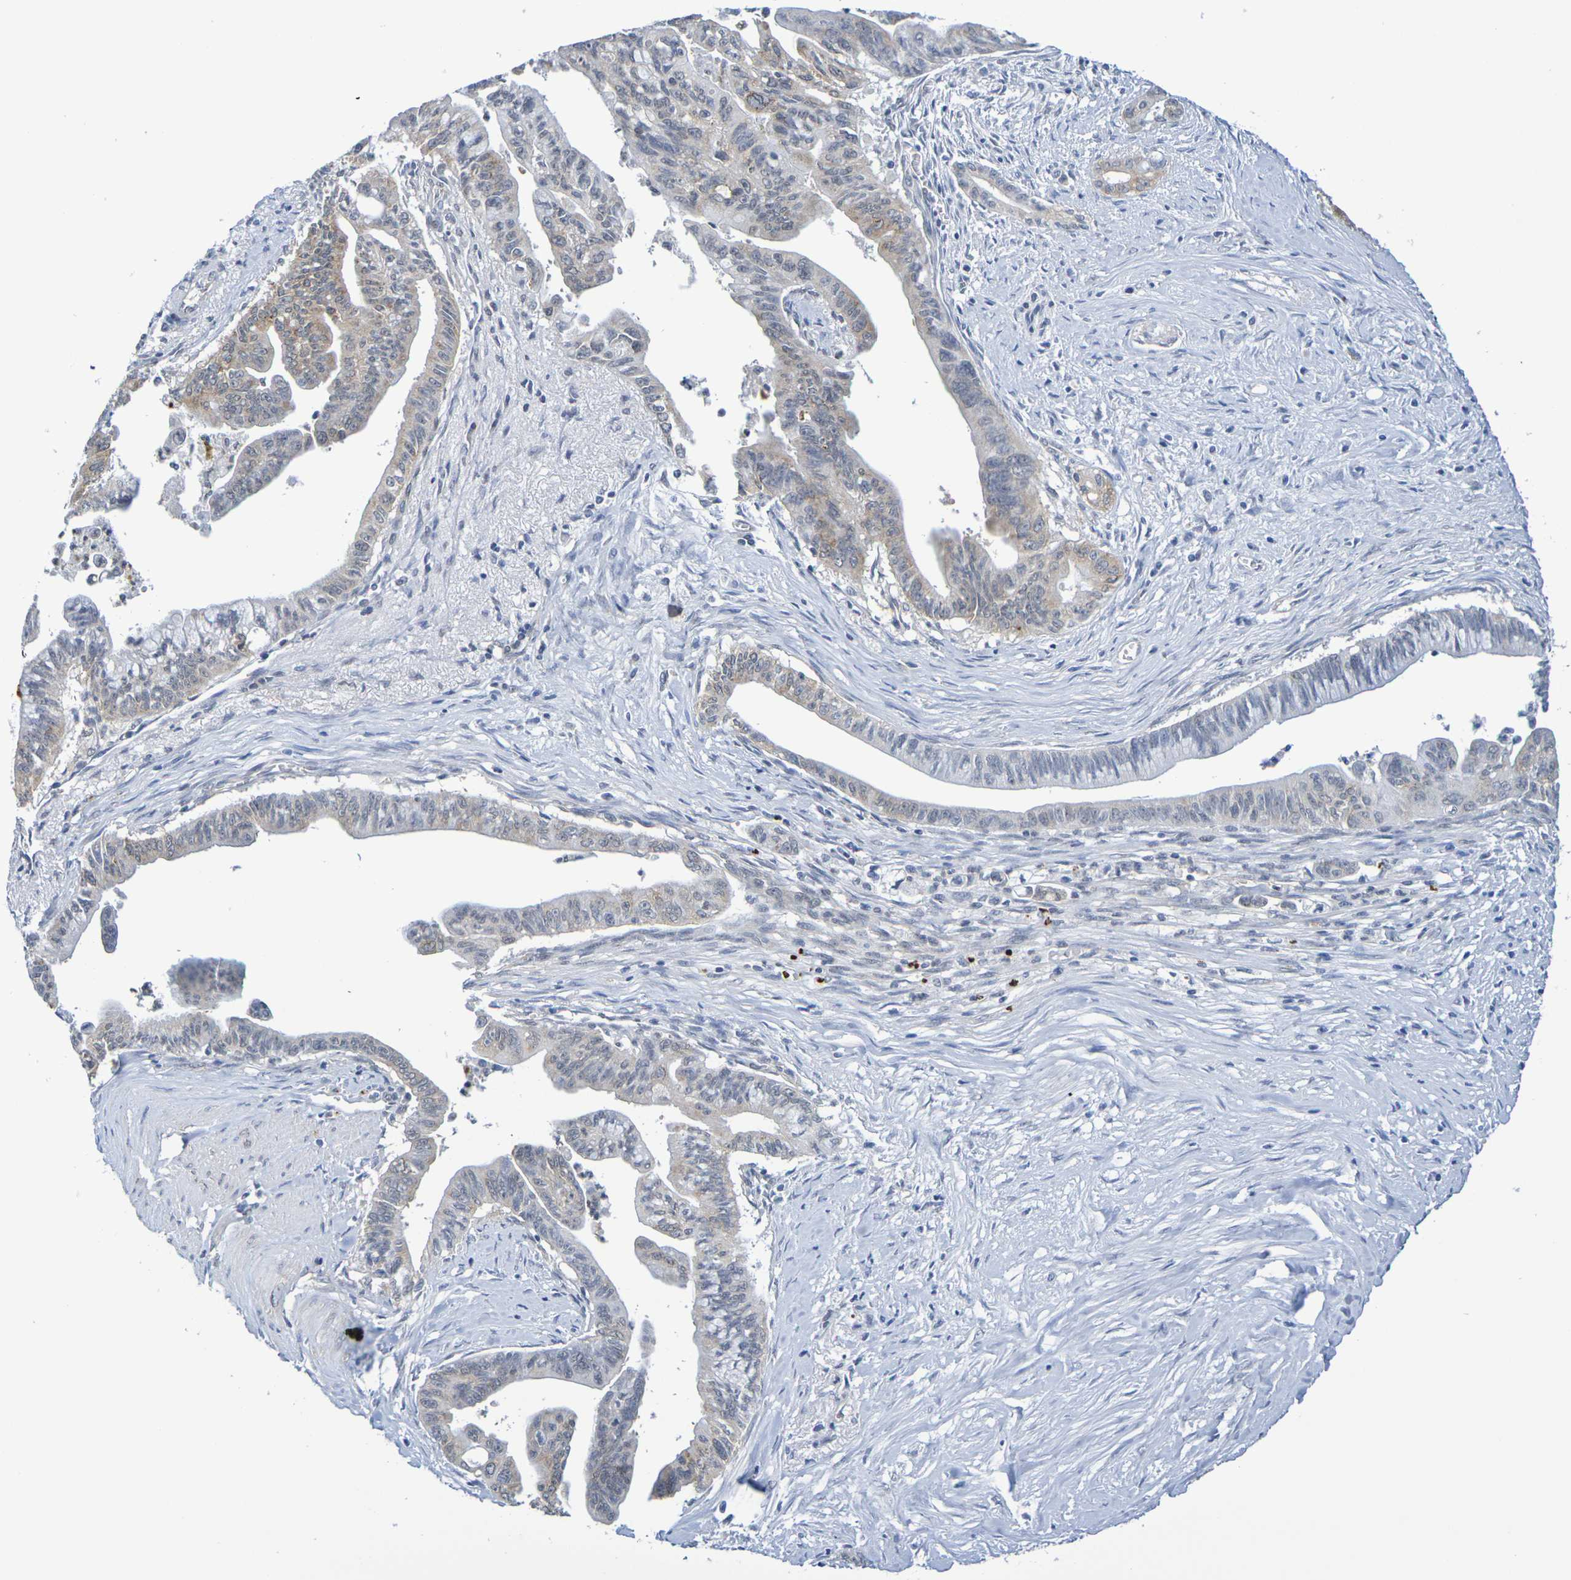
{"staining": {"intensity": "weak", "quantity": "25%-75%", "location": "cytoplasmic/membranous"}, "tissue": "pancreatic cancer", "cell_type": "Tumor cells", "image_type": "cancer", "snomed": [{"axis": "morphology", "description": "Adenocarcinoma, NOS"}, {"axis": "topography", "description": "Pancreas"}], "caption": "Immunohistochemistry (IHC) (DAB) staining of human adenocarcinoma (pancreatic) reveals weak cytoplasmic/membranous protein positivity in about 25%-75% of tumor cells. The staining is performed using DAB brown chromogen to label protein expression. The nuclei are counter-stained blue using hematoxylin.", "gene": "CHRNB1", "patient": {"sex": "male", "age": 70}}